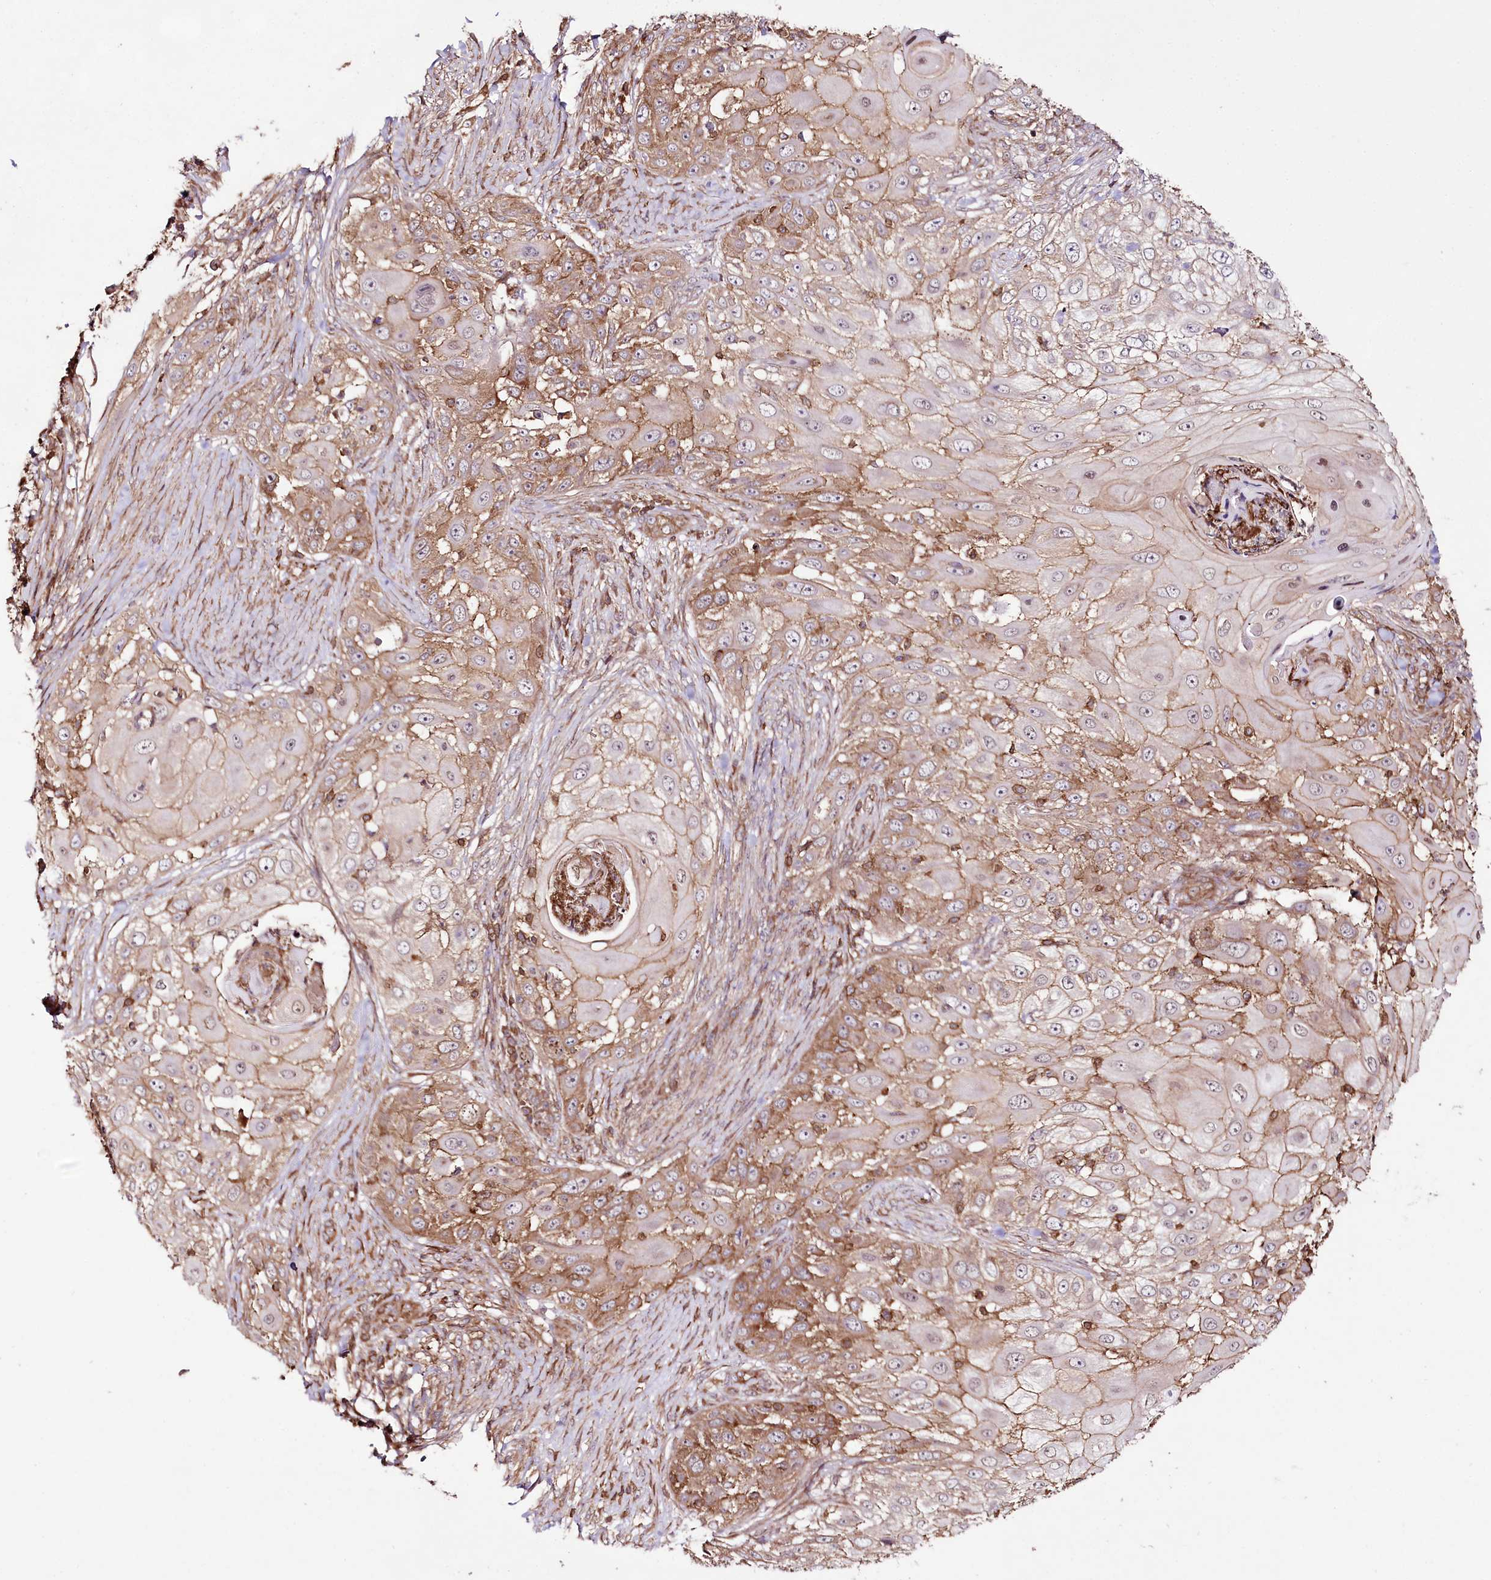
{"staining": {"intensity": "moderate", "quantity": ">75%", "location": "cytoplasmic/membranous"}, "tissue": "skin cancer", "cell_type": "Tumor cells", "image_type": "cancer", "snomed": [{"axis": "morphology", "description": "Squamous cell carcinoma, NOS"}, {"axis": "topography", "description": "Skin"}], "caption": "Immunohistochemistry micrograph of neoplastic tissue: skin squamous cell carcinoma stained using immunohistochemistry (IHC) shows medium levels of moderate protein expression localized specifically in the cytoplasmic/membranous of tumor cells, appearing as a cytoplasmic/membranous brown color.", "gene": "DHX29", "patient": {"sex": "female", "age": 44}}